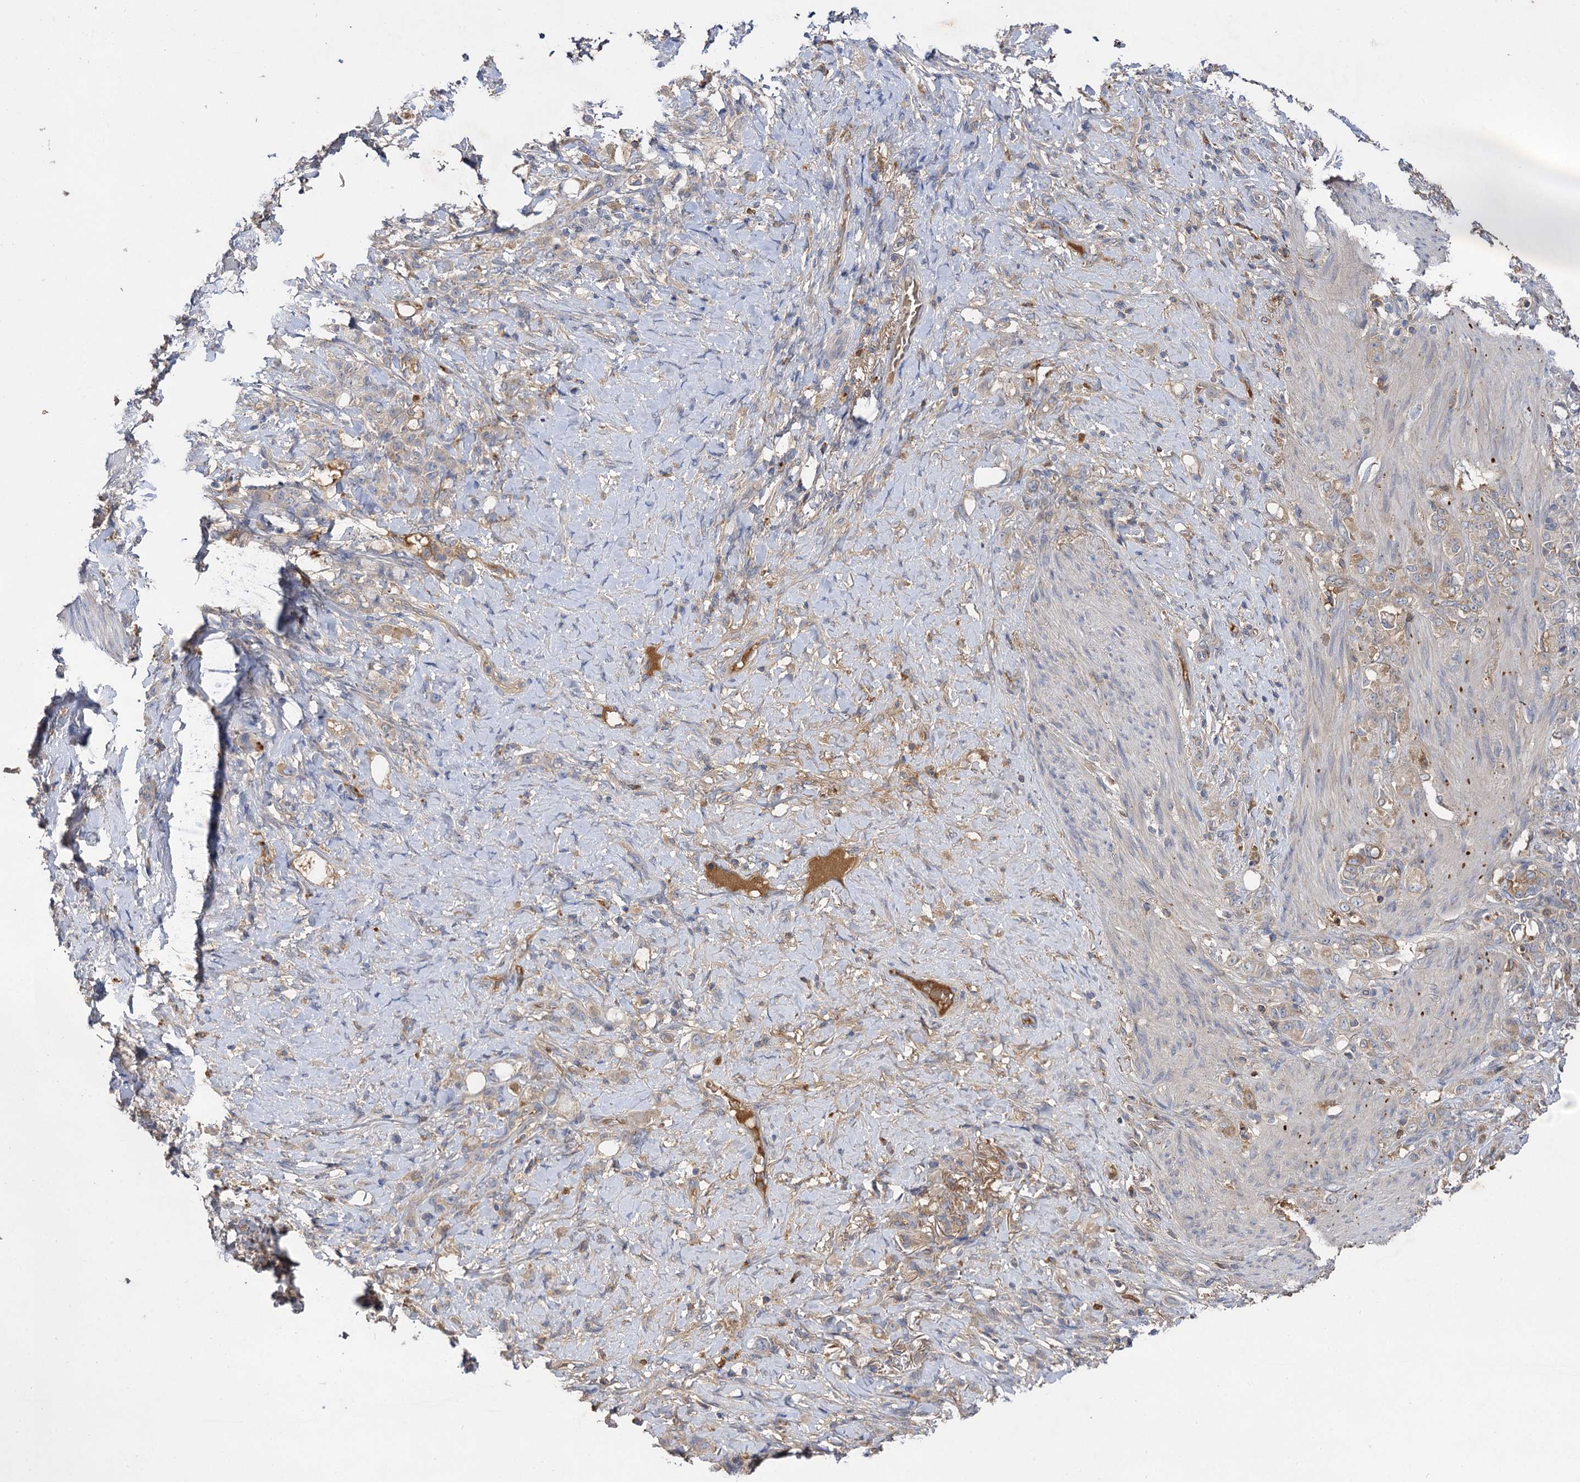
{"staining": {"intensity": "negative", "quantity": "none", "location": "none"}, "tissue": "stomach cancer", "cell_type": "Tumor cells", "image_type": "cancer", "snomed": [{"axis": "morphology", "description": "Adenocarcinoma, NOS"}, {"axis": "topography", "description": "Stomach"}], "caption": "High power microscopy micrograph of an IHC histopathology image of stomach cancer (adenocarcinoma), revealing no significant staining in tumor cells.", "gene": "USP50", "patient": {"sex": "female", "age": 79}}